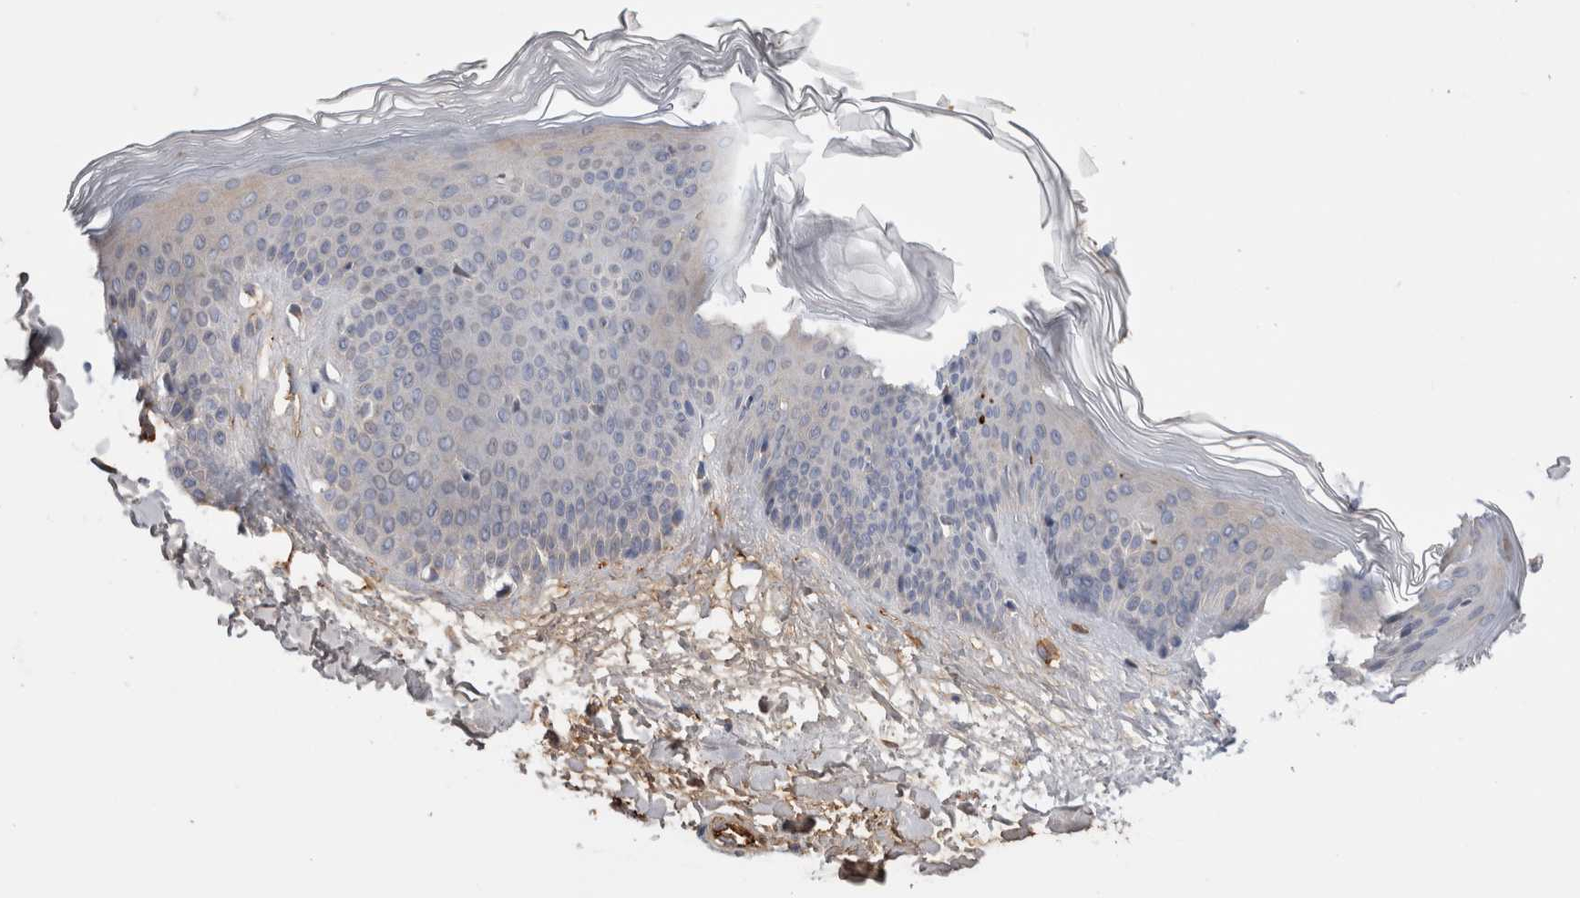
{"staining": {"intensity": "weak", "quantity": "25%-75%", "location": "cytoplasmic/membranous"}, "tissue": "skin", "cell_type": "Fibroblasts", "image_type": "normal", "snomed": [{"axis": "morphology", "description": "Normal tissue, NOS"}, {"axis": "morphology", "description": "Malignant melanoma, Metastatic site"}, {"axis": "topography", "description": "Skin"}], "caption": "The micrograph displays a brown stain indicating the presence of a protein in the cytoplasmic/membranous of fibroblasts in skin. Using DAB (3,3'-diaminobenzidine) (brown) and hematoxylin (blue) stains, captured at high magnification using brightfield microscopy.", "gene": "TBCE", "patient": {"sex": "male", "age": 41}}